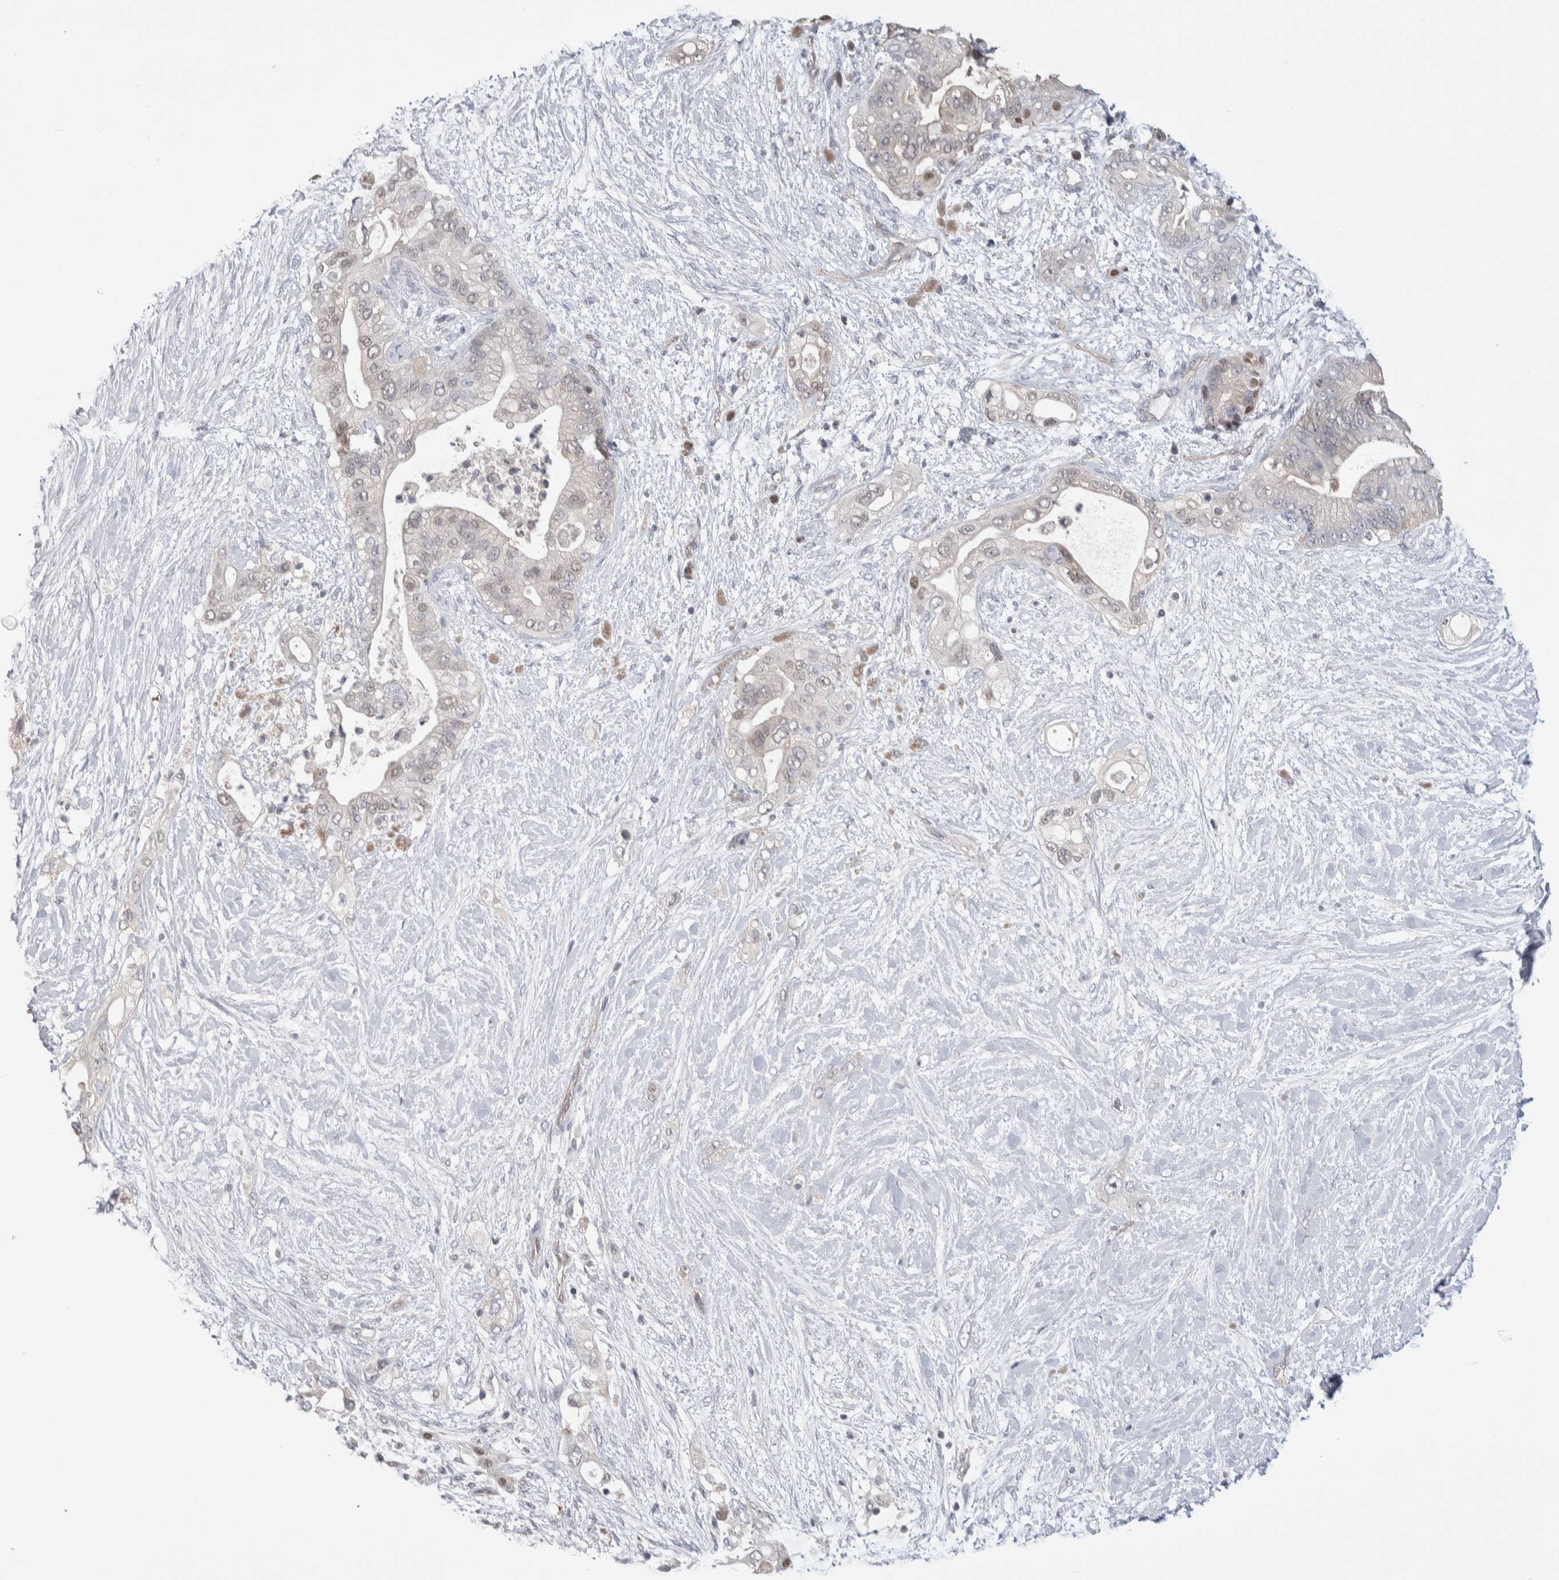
{"staining": {"intensity": "negative", "quantity": "none", "location": "none"}, "tissue": "pancreatic cancer", "cell_type": "Tumor cells", "image_type": "cancer", "snomed": [{"axis": "morphology", "description": "Adenocarcinoma, NOS"}, {"axis": "topography", "description": "Pancreas"}], "caption": "Immunohistochemistry of human pancreatic cancer (adenocarcinoma) demonstrates no staining in tumor cells.", "gene": "ZBTB49", "patient": {"sex": "male", "age": 53}}